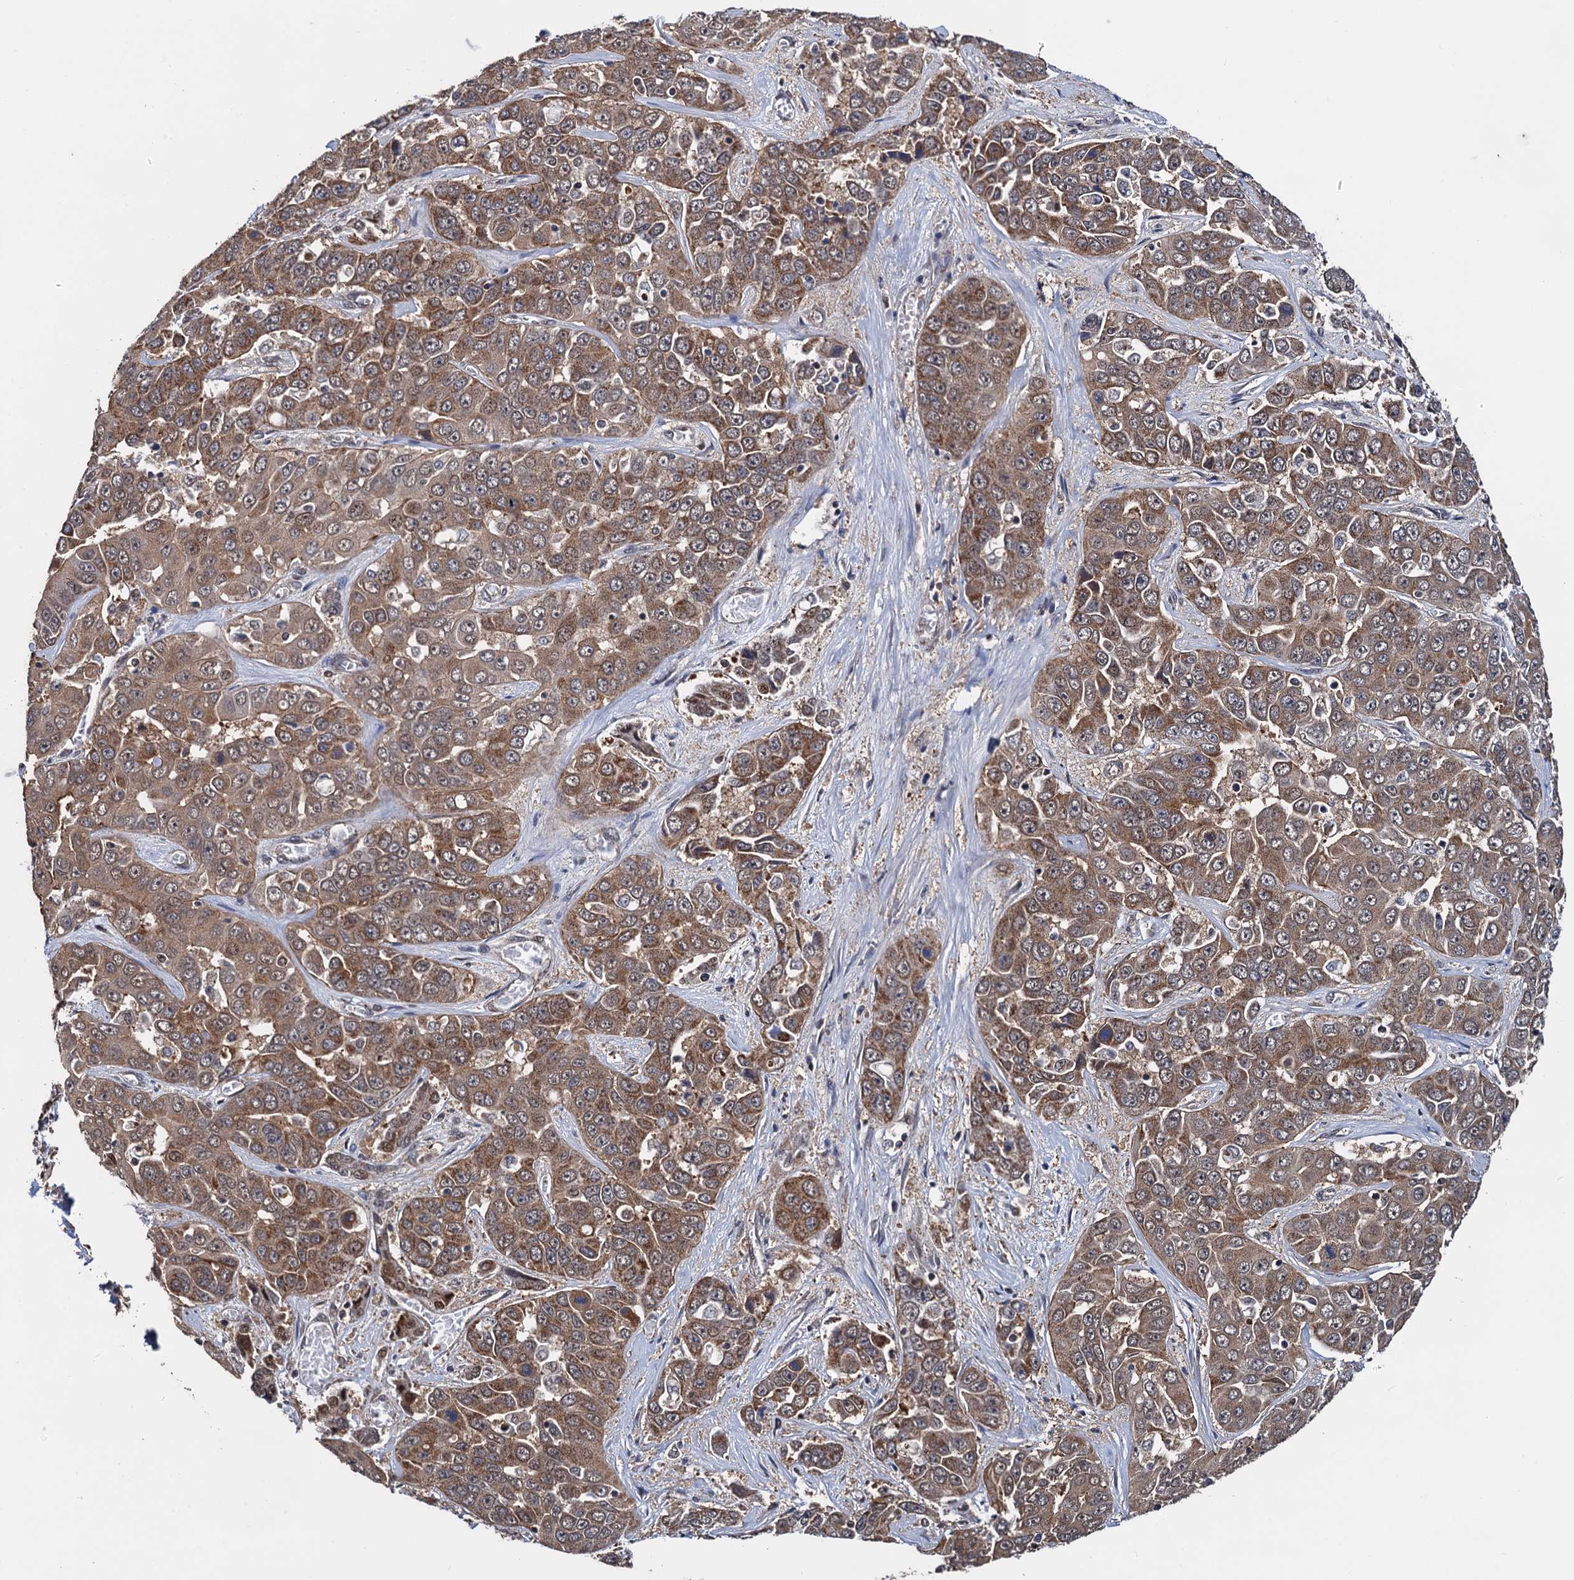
{"staining": {"intensity": "moderate", "quantity": ">75%", "location": "cytoplasmic/membranous"}, "tissue": "liver cancer", "cell_type": "Tumor cells", "image_type": "cancer", "snomed": [{"axis": "morphology", "description": "Cholangiocarcinoma"}, {"axis": "topography", "description": "Liver"}], "caption": "Cholangiocarcinoma (liver) was stained to show a protein in brown. There is medium levels of moderate cytoplasmic/membranous expression in approximately >75% of tumor cells. The staining is performed using DAB brown chromogen to label protein expression. The nuclei are counter-stained blue using hematoxylin.", "gene": "PTCD3", "patient": {"sex": "female", "age": 52}}